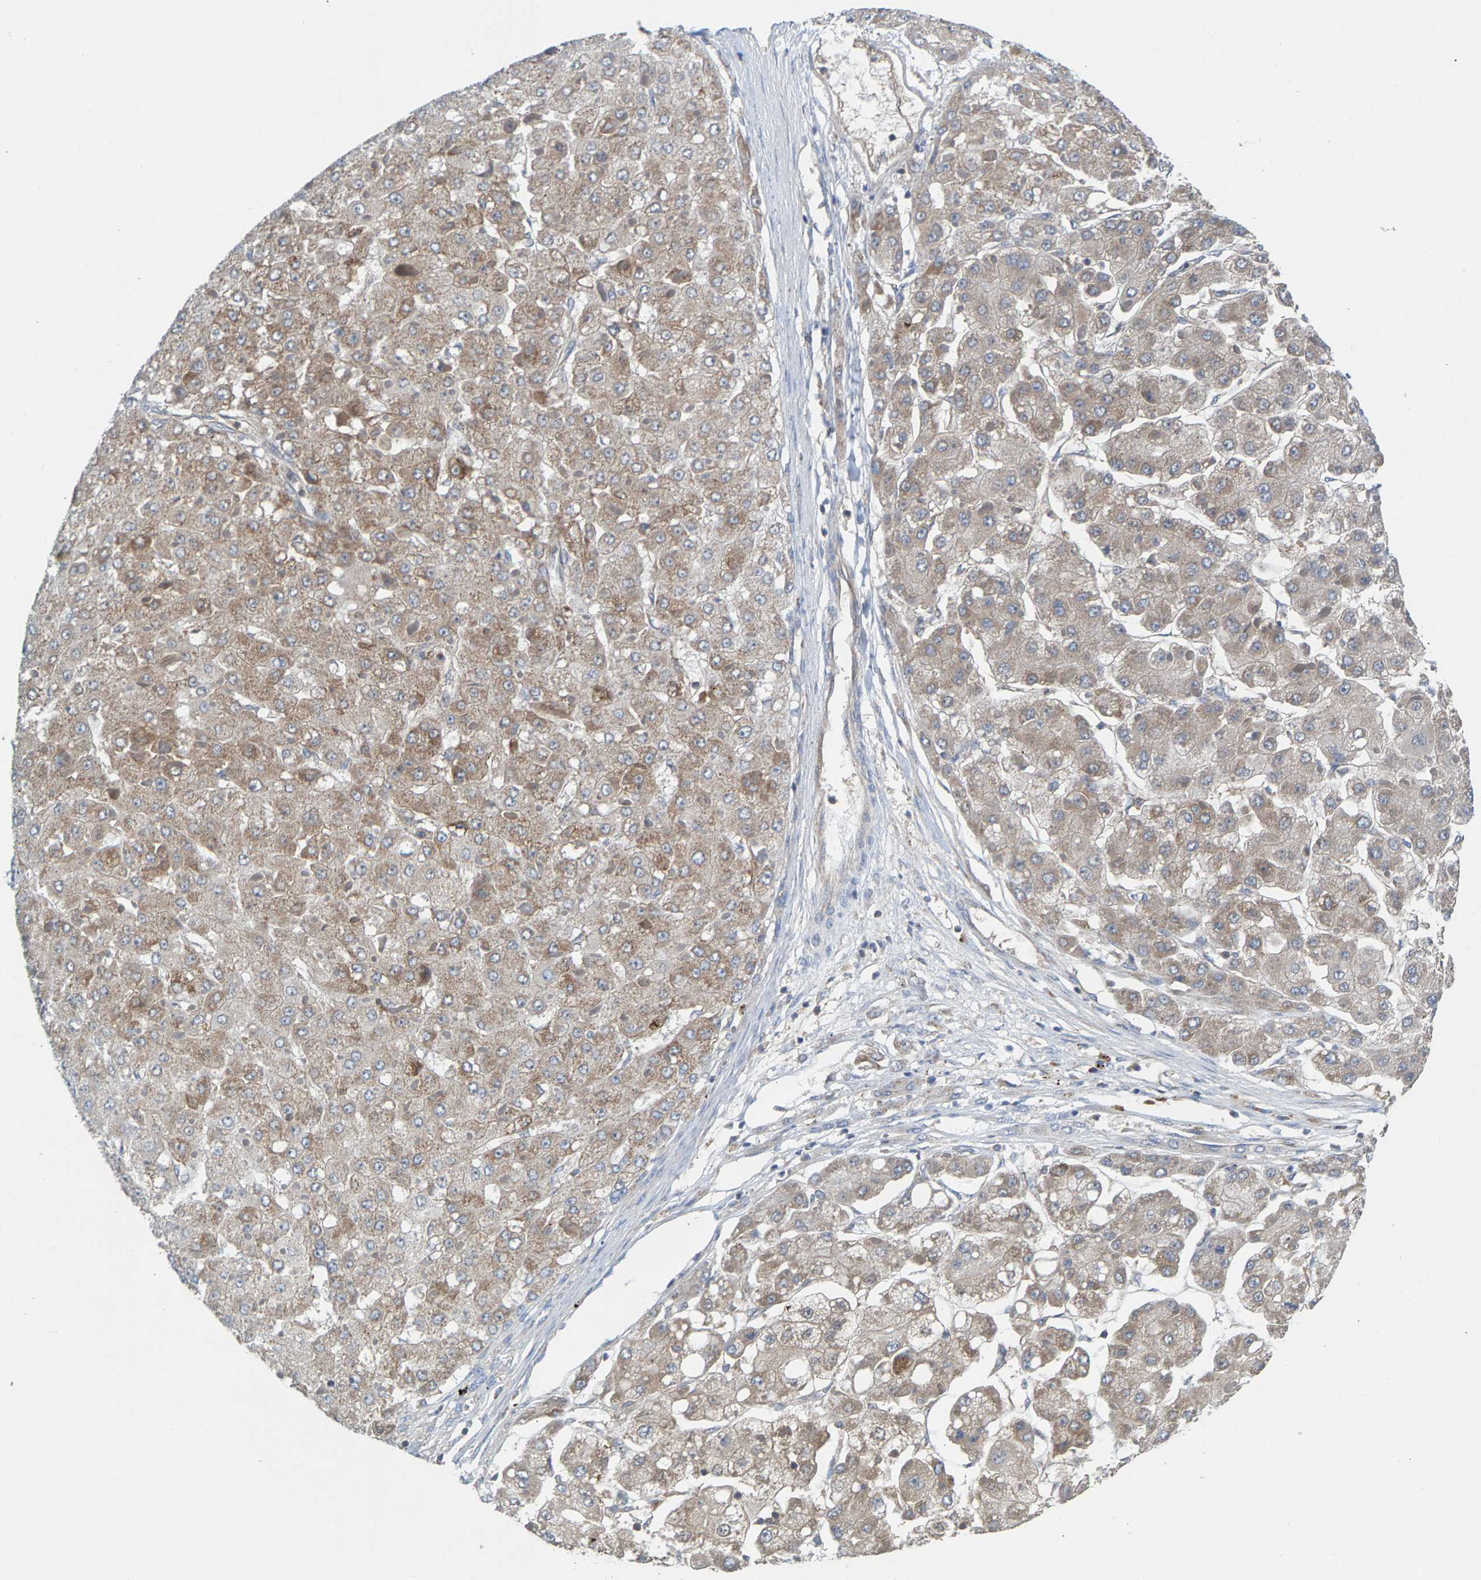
{"staining": {"intensity": "weak", "quantity": ">75%", "location": "cytoplasmic/membranous"}, "tissue": "liver cancer", "cell_type": "Tumor cells", "image_type": "cancer", "snomed": [{"axis": "morphology", "description": "Carcinoma, Hepatocellular, NOS"}, {"axis": "topography", "description": "Liver"}], "caption": "Immunohistochemical staining of human liver hepatocellular carcinoma displays low levels of weak cytoplasmic/membranous expression in about >75% of tumor cells. Nuclei are stained in blue.", "gene": "MRM1", "patient": {"sex": "female", "age": 73}}